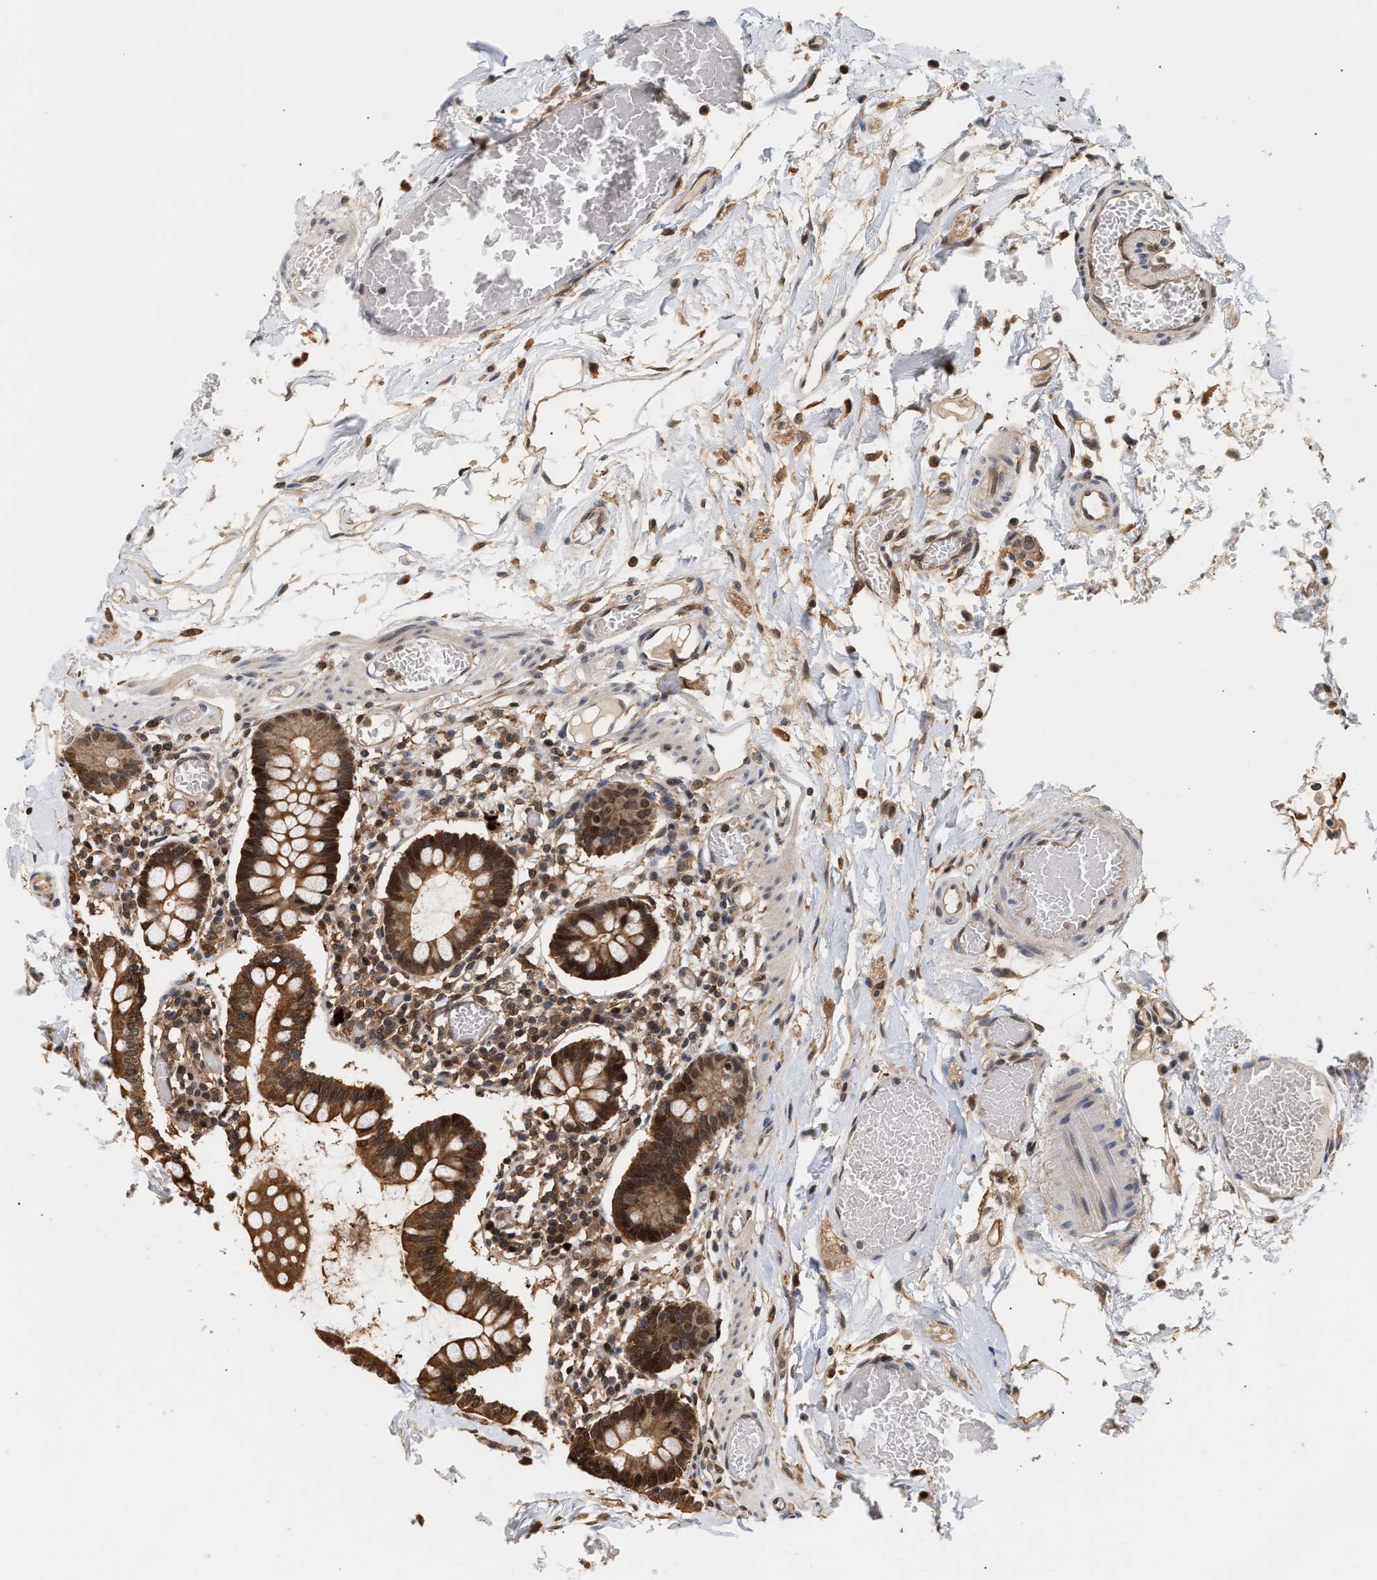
{"staining": {"intensity": "strong", "quantity": ">75%", "location": "cytoplasmic/membranous,nuclear"}, "tissue": "small intestine", "cell_type": "Glandular cells", "image_type": "normal", "snomed": [{"axis": "morphology", "description": "Normal tissue, NOS"}, {"axis": "topography", "description": "Small intestine"}], "caption": "The photomicrograph reveals staining of unremarkable small intestine, revealing strong cytoplasmic/membranous,nuclear protein expression (brown color) within glandular cells. Immunohistochemistry stains the protein in brown and the nuclei are stained blue.", "gene": "ABHD5", "patient": {"sex": "female", "age": 61}}